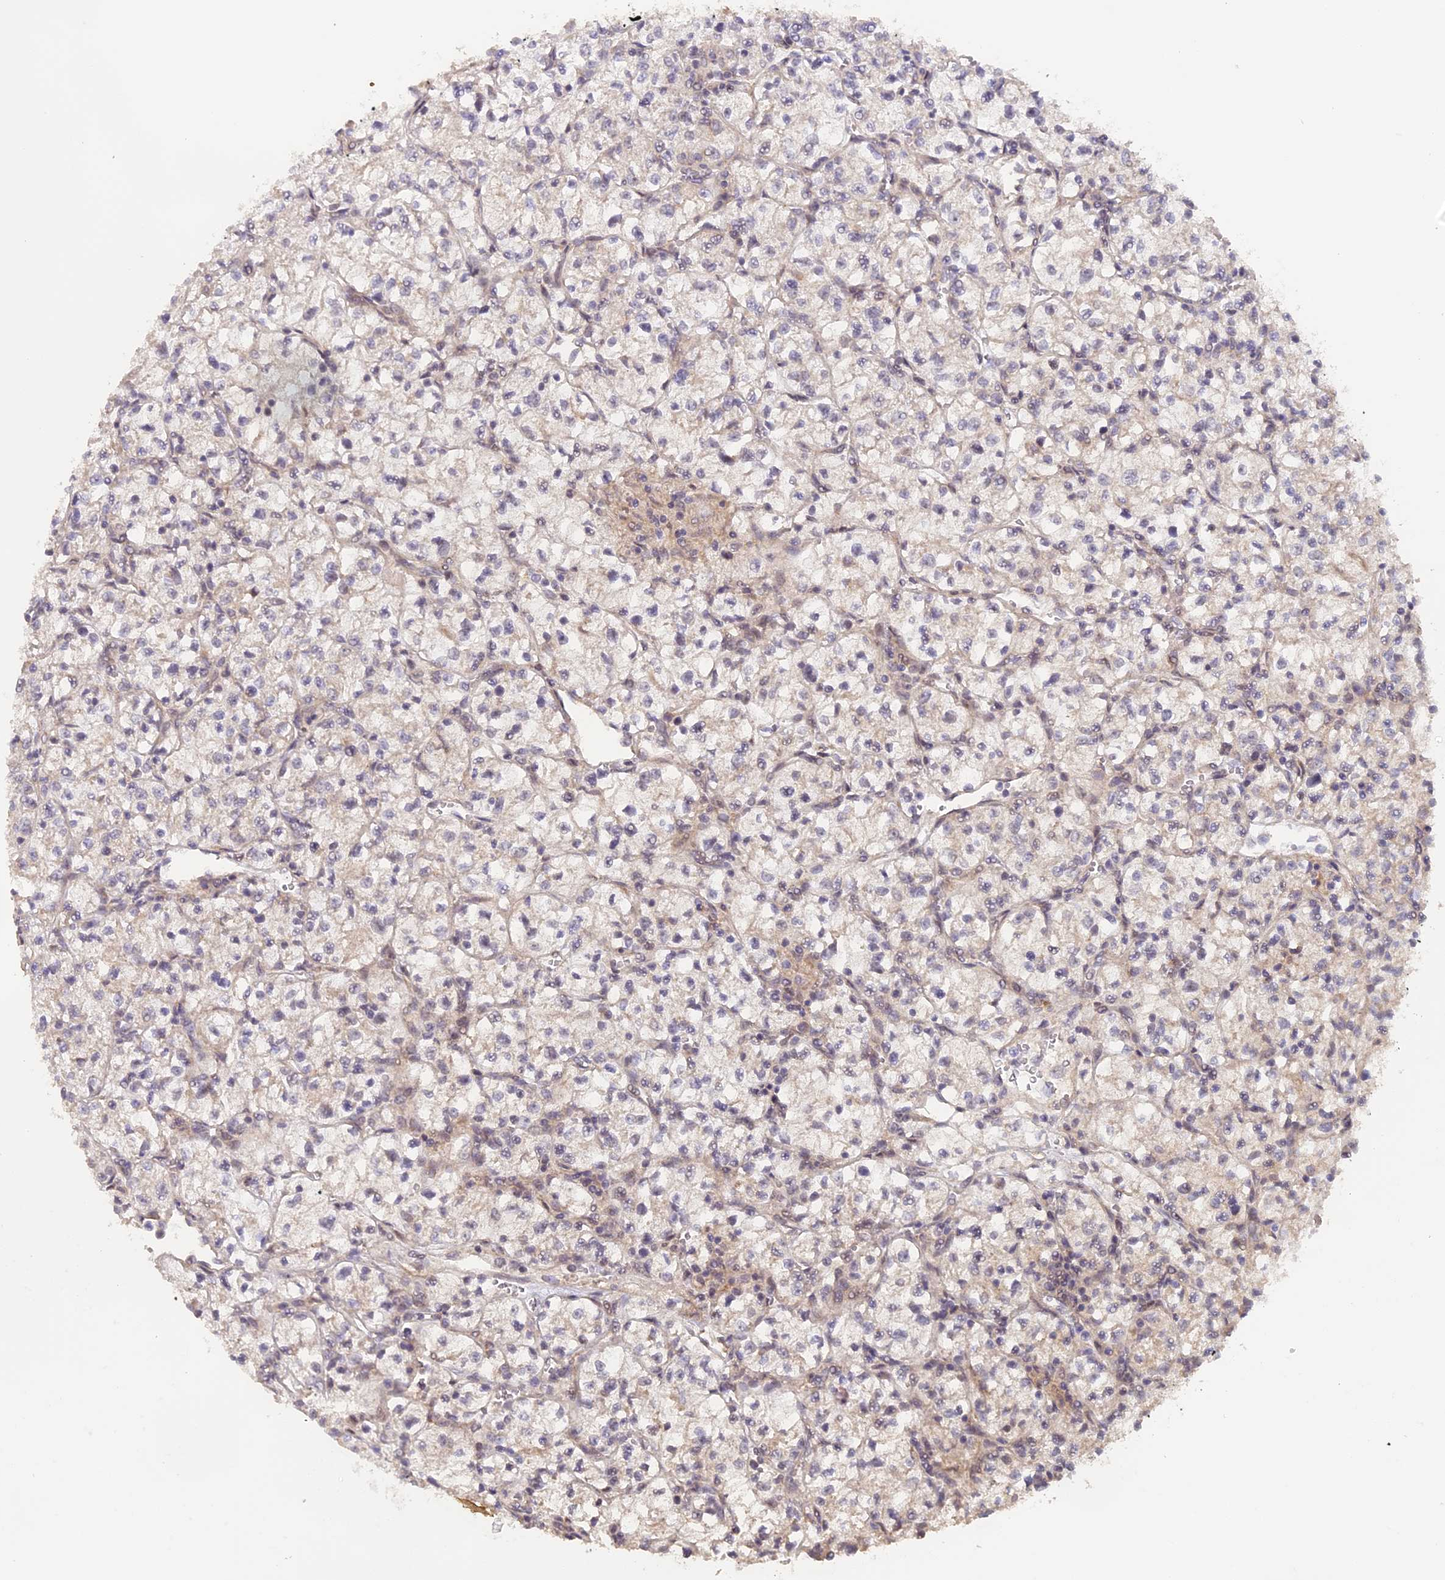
{"staining": {"intensity": "negative", "quantity": "none", "location": "none"}, "tissue": "renal cancer", "cell_type": "Tumor cells", "image_type": "cancer", "snomed": [{"axis": "morphology", "description": "Adenocarcinoma, NOS"}, {"axis": "topography", "description": "Kidney"}], "caption": "Micrograph shows no protein staining in tumor cells of adenocarcinoma (renal) tissue. The staining is performed using DAB brown chromogen with nuclei counter-stained in using hematoxylin.", "gene": "MYBL2", "patient": {"sex": "female", "age": 64}}